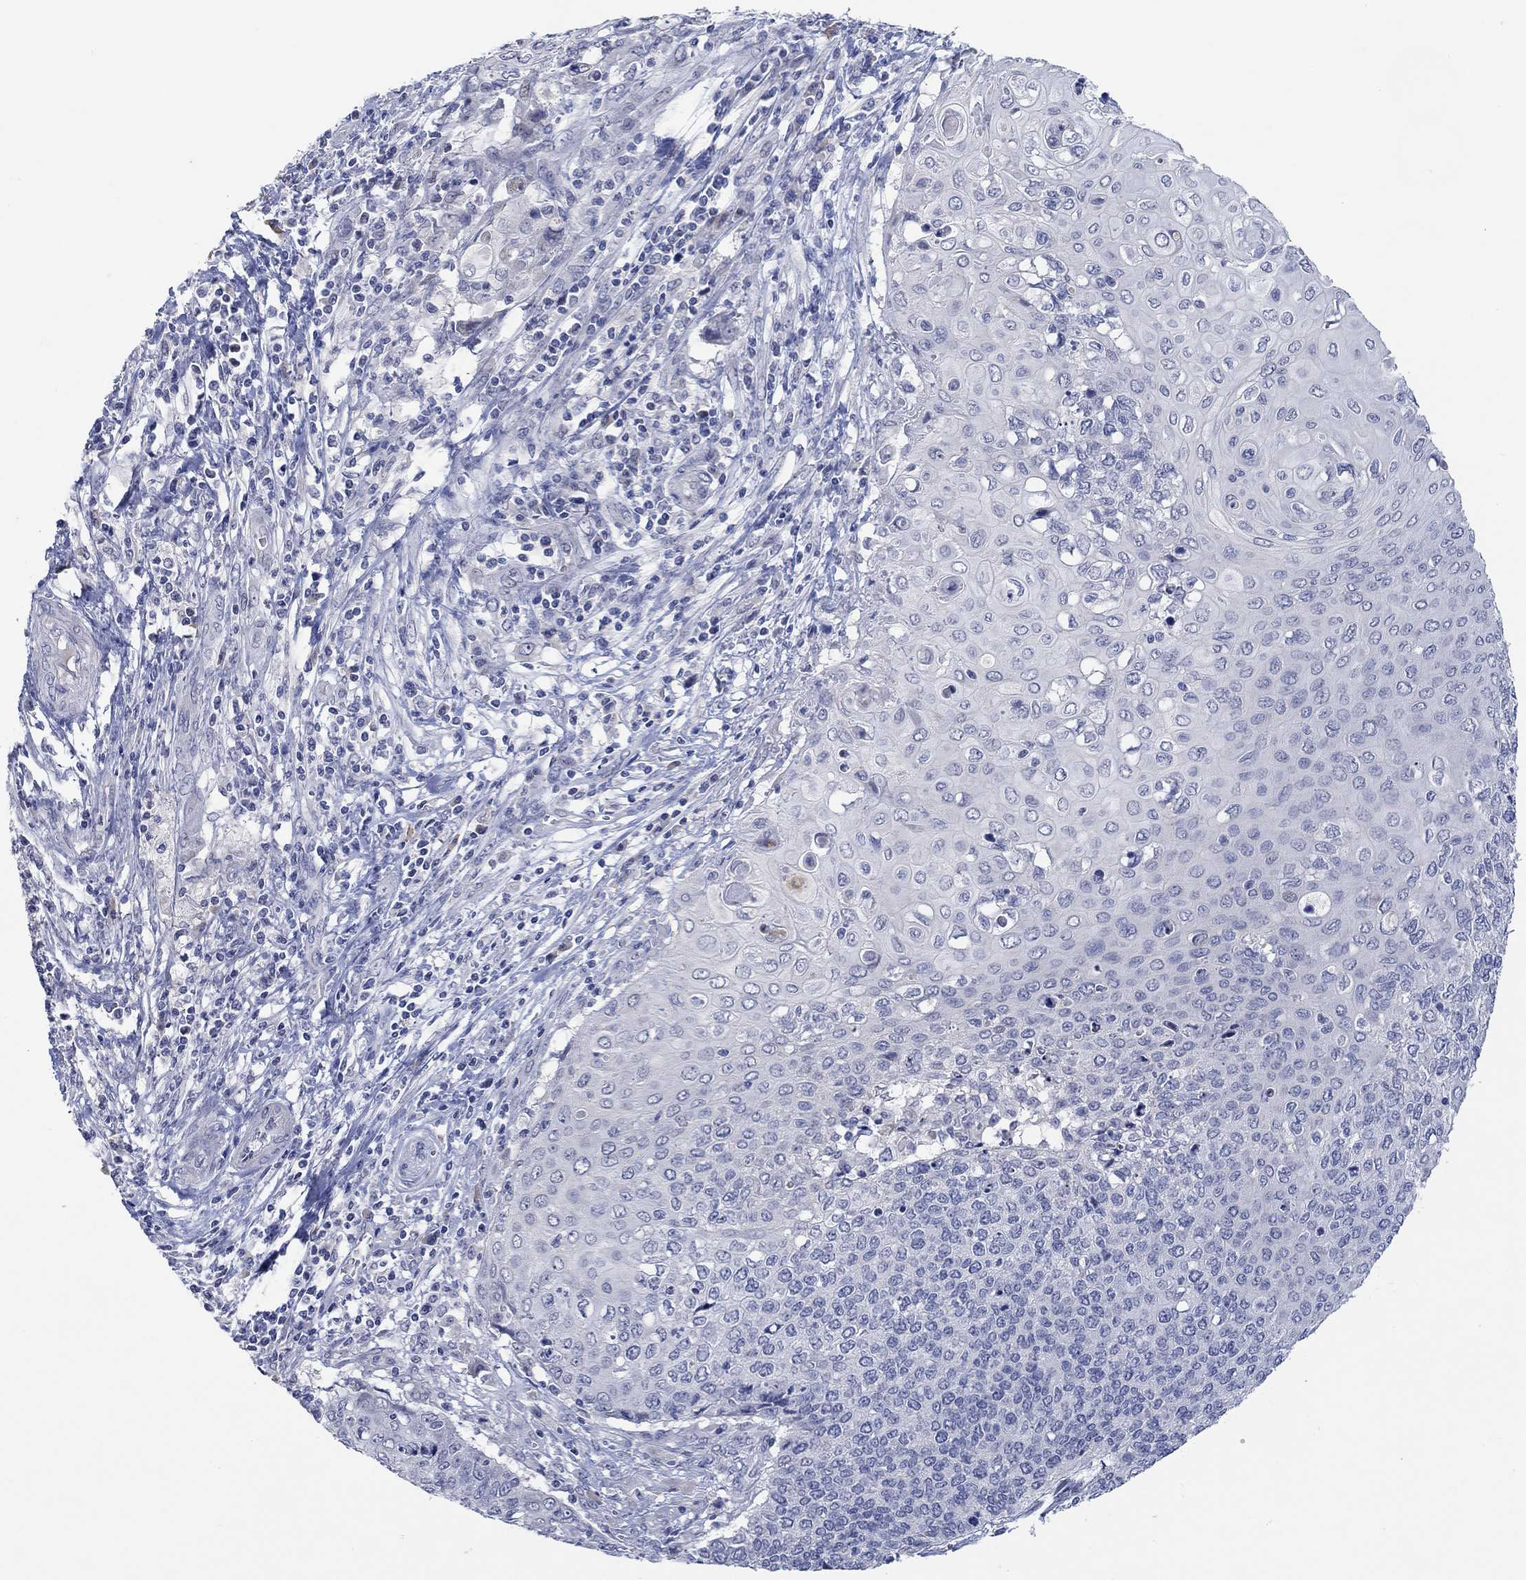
{"staining": {"intensity": "negative", "quantity": "none", "location": "none"}, "tissue": "cervical cancer", "cell_type": "Tumor cells", "image_type": "cancer", "snomed": [{"axis": "morphology", "description": "Squamous cell carcinoma, NOS"}, {"axis": "topography", "description": "Cervix"}], "caption": "A histopathology image of human squamous cell carcinoma (cervical) is negative for staining in tumor cells.", "gene": "DLK1", "patient": {"sex": "female", "age": 39}}